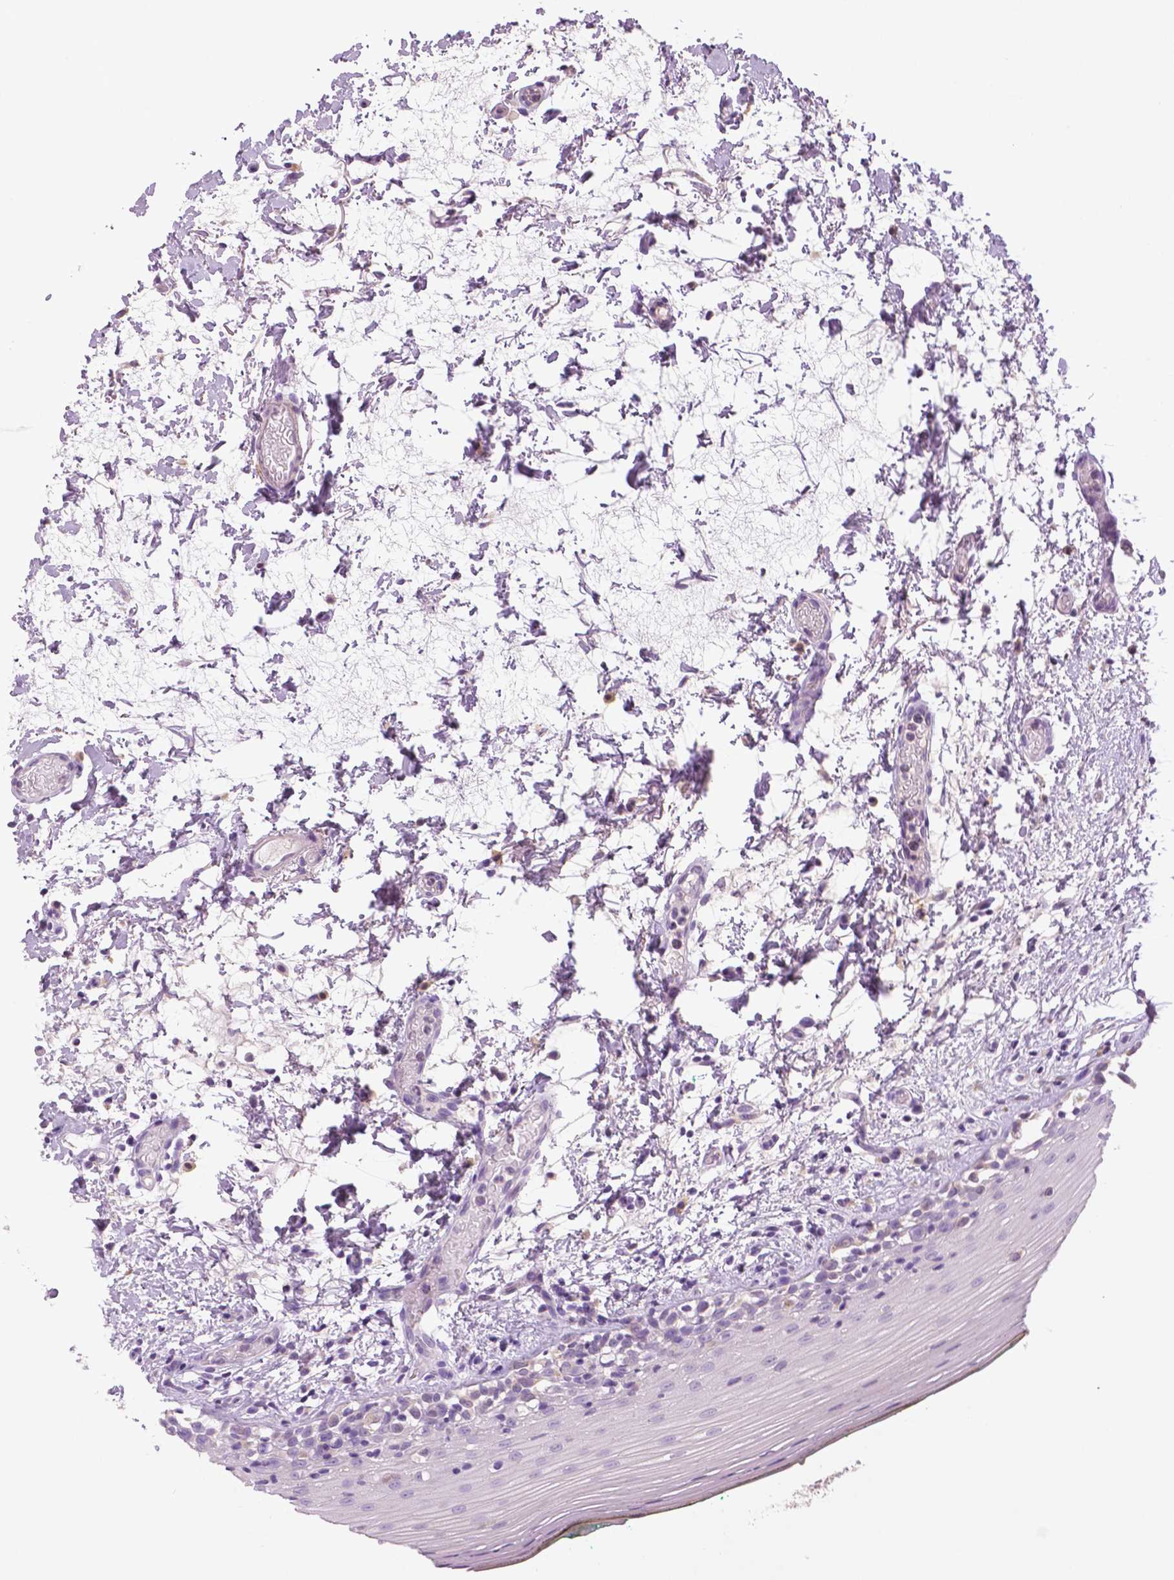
{"staining": {"intensity": "negative", "quantity": "none", "location": "none"}, "tissue": "oral mucosa", "cell_type": "Squamous epithelial cells", "image_type": "normal", "snomed": [{"axis": "morphology", "description": "Normal tissue, NOS"}, {"axis": "topography", "description": "Oral tissue"}], "caption": "The micrograph shows no significant positivity in squamous epithelial cells of oral mucosa.", "gene": "DNAH12", "patient": {"sex": "female", "age": 83}}